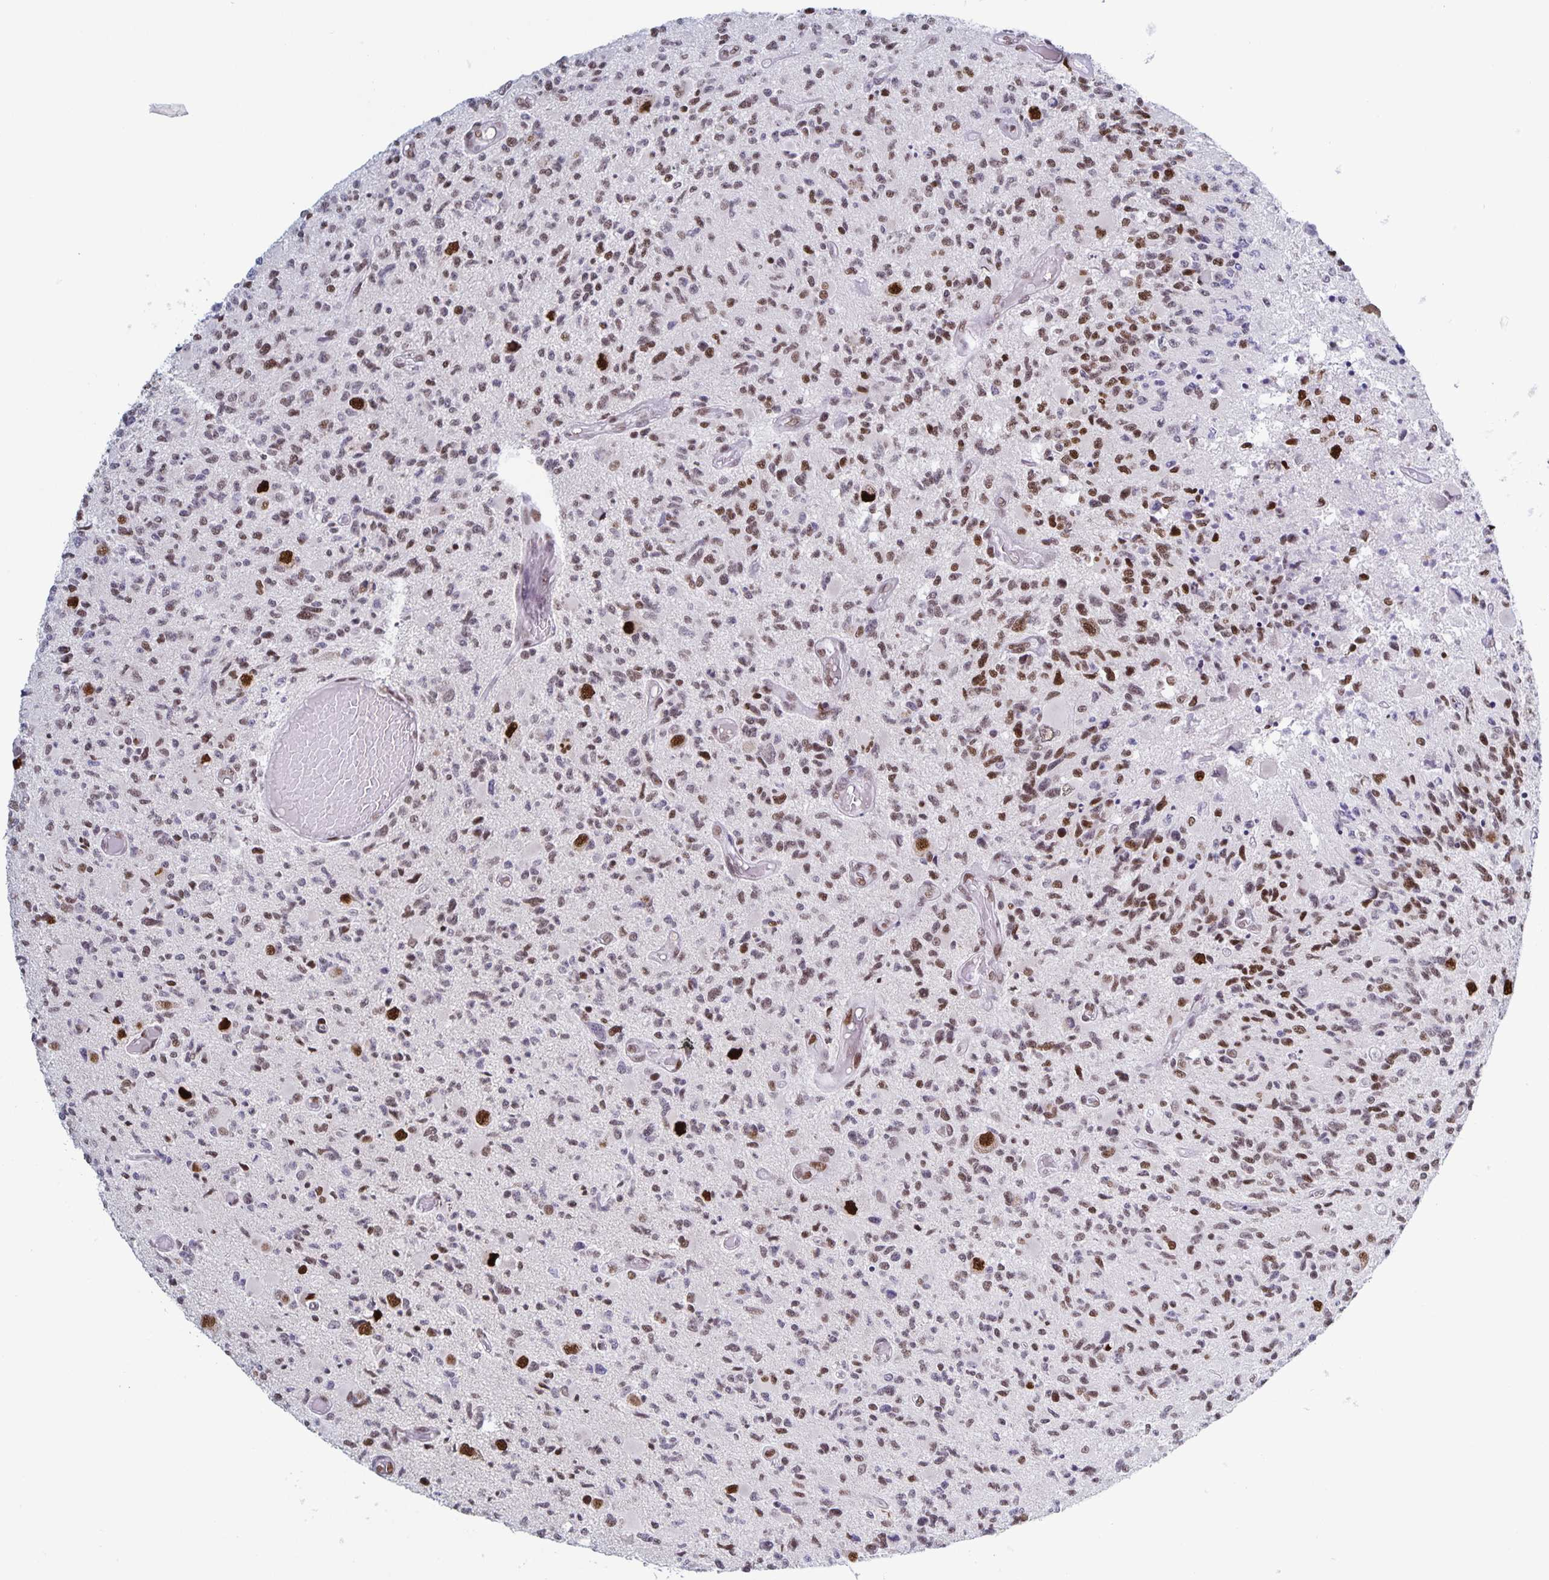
{"staining": {"intensity": "weak", "quantity": ">75%", "location": "nuclear"}, "tissue": "glioma", "cell_type": "Tumor cells", "image_type": "cancer", "snomed": [{"axis": "morphology", "description": "Glioma, malignant, High grade"}, {"axis": "topography", "description": "Brain"}], "caption": "Protein staining exhibits weak nuclear expression in approximately >75% of tumor cells in malignant high-grade glioma. (IHC, brightfield microscopy, high magnification).", "gene": "JUND", "patient": {"sex": "female", "age": 63}}